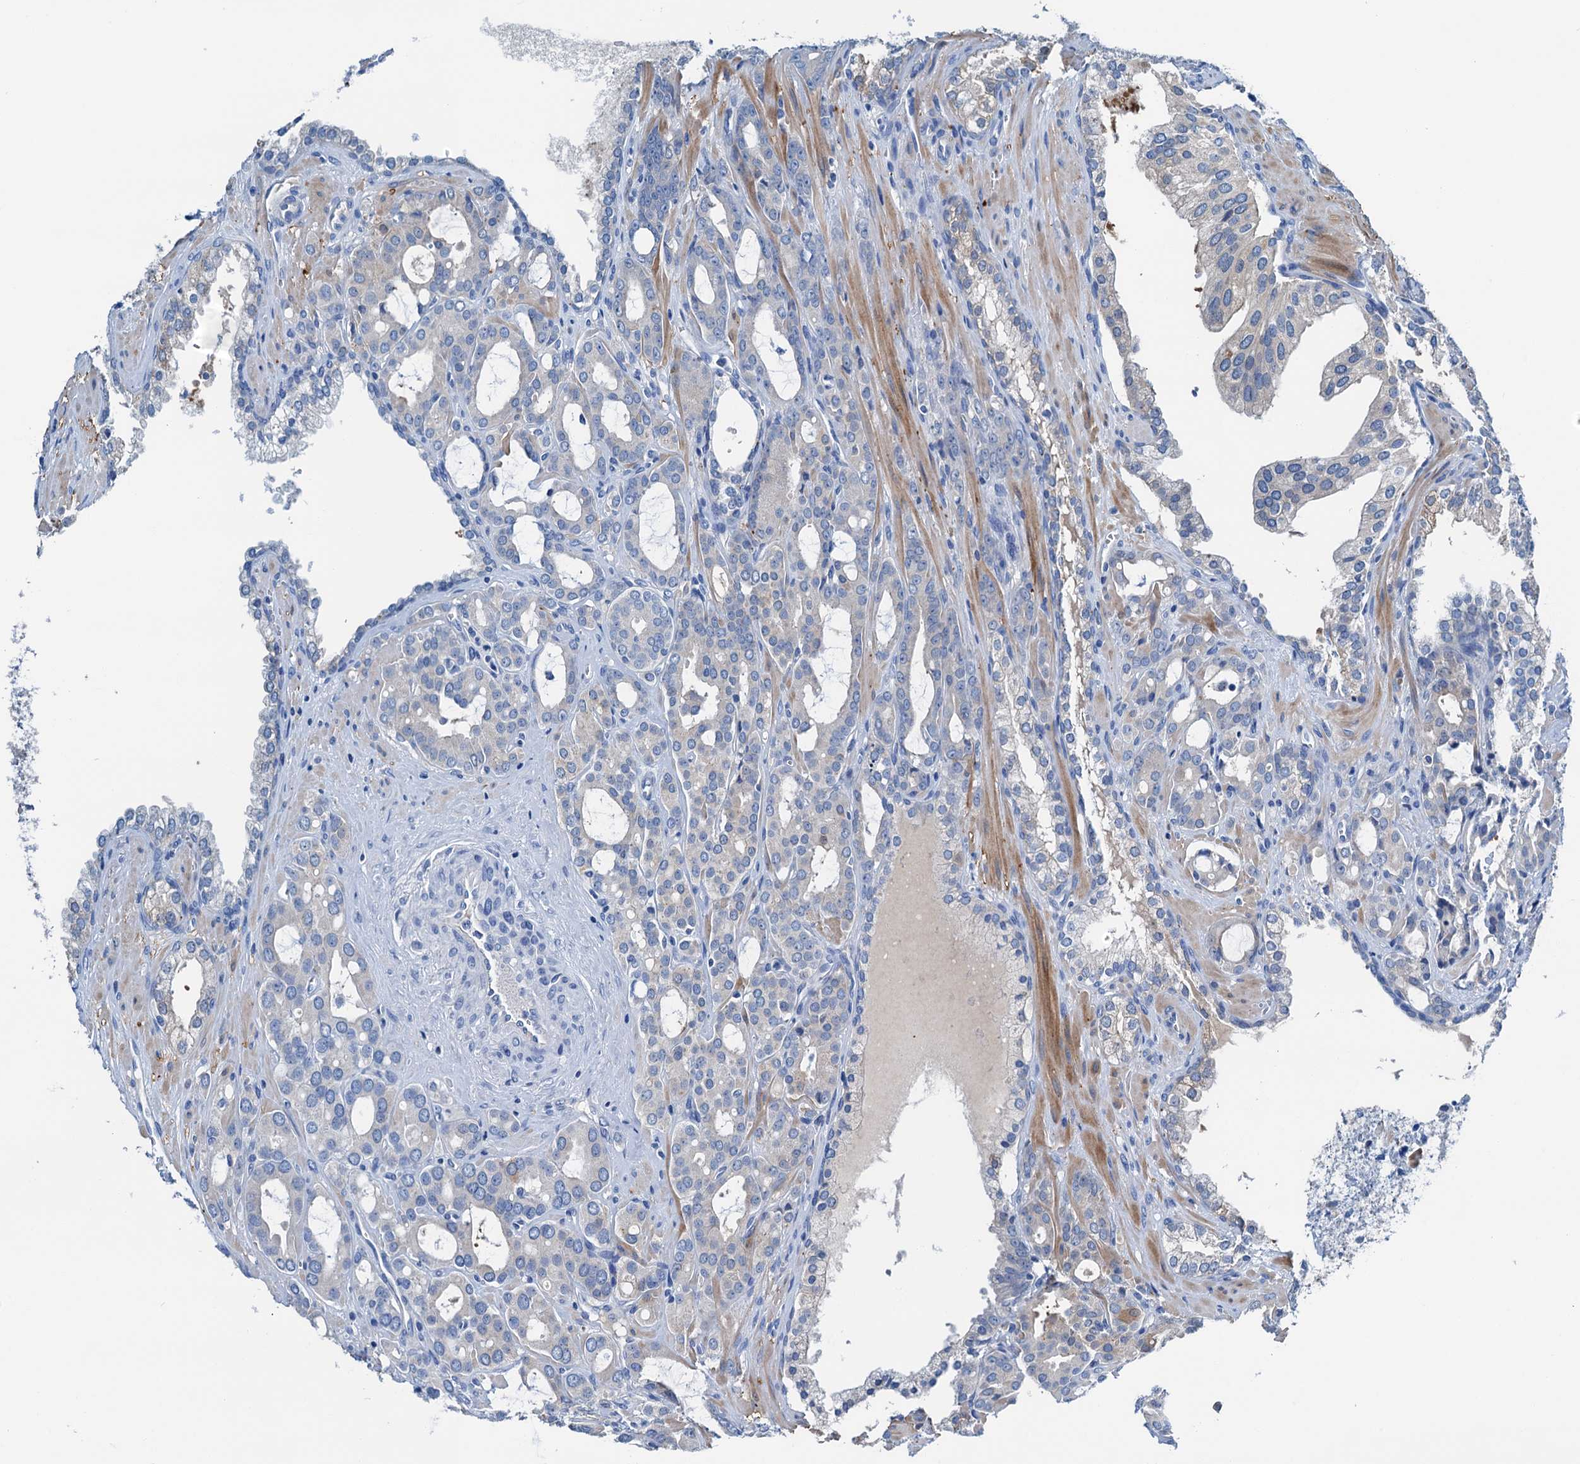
{"staining": {"intensity": "negative", "quantity": "none", "location": "none"}, "tissue": "prostate cancer", "cell_type": "Tumor cells", "image_type": "cancer", "snomed": [{"axis": "morphology", "description": "Adenocarcinoma, High grade"}, {"axis": "topography", "description": "Prostate"}], "caption": "Immunohistochemistry (IHC) image of prostate cancer stained for a protein (brown), which exhibits no positivity in tumor cells.", "gene": "C1QTNF4", "patient": {"sex": "male", "age": 72}}